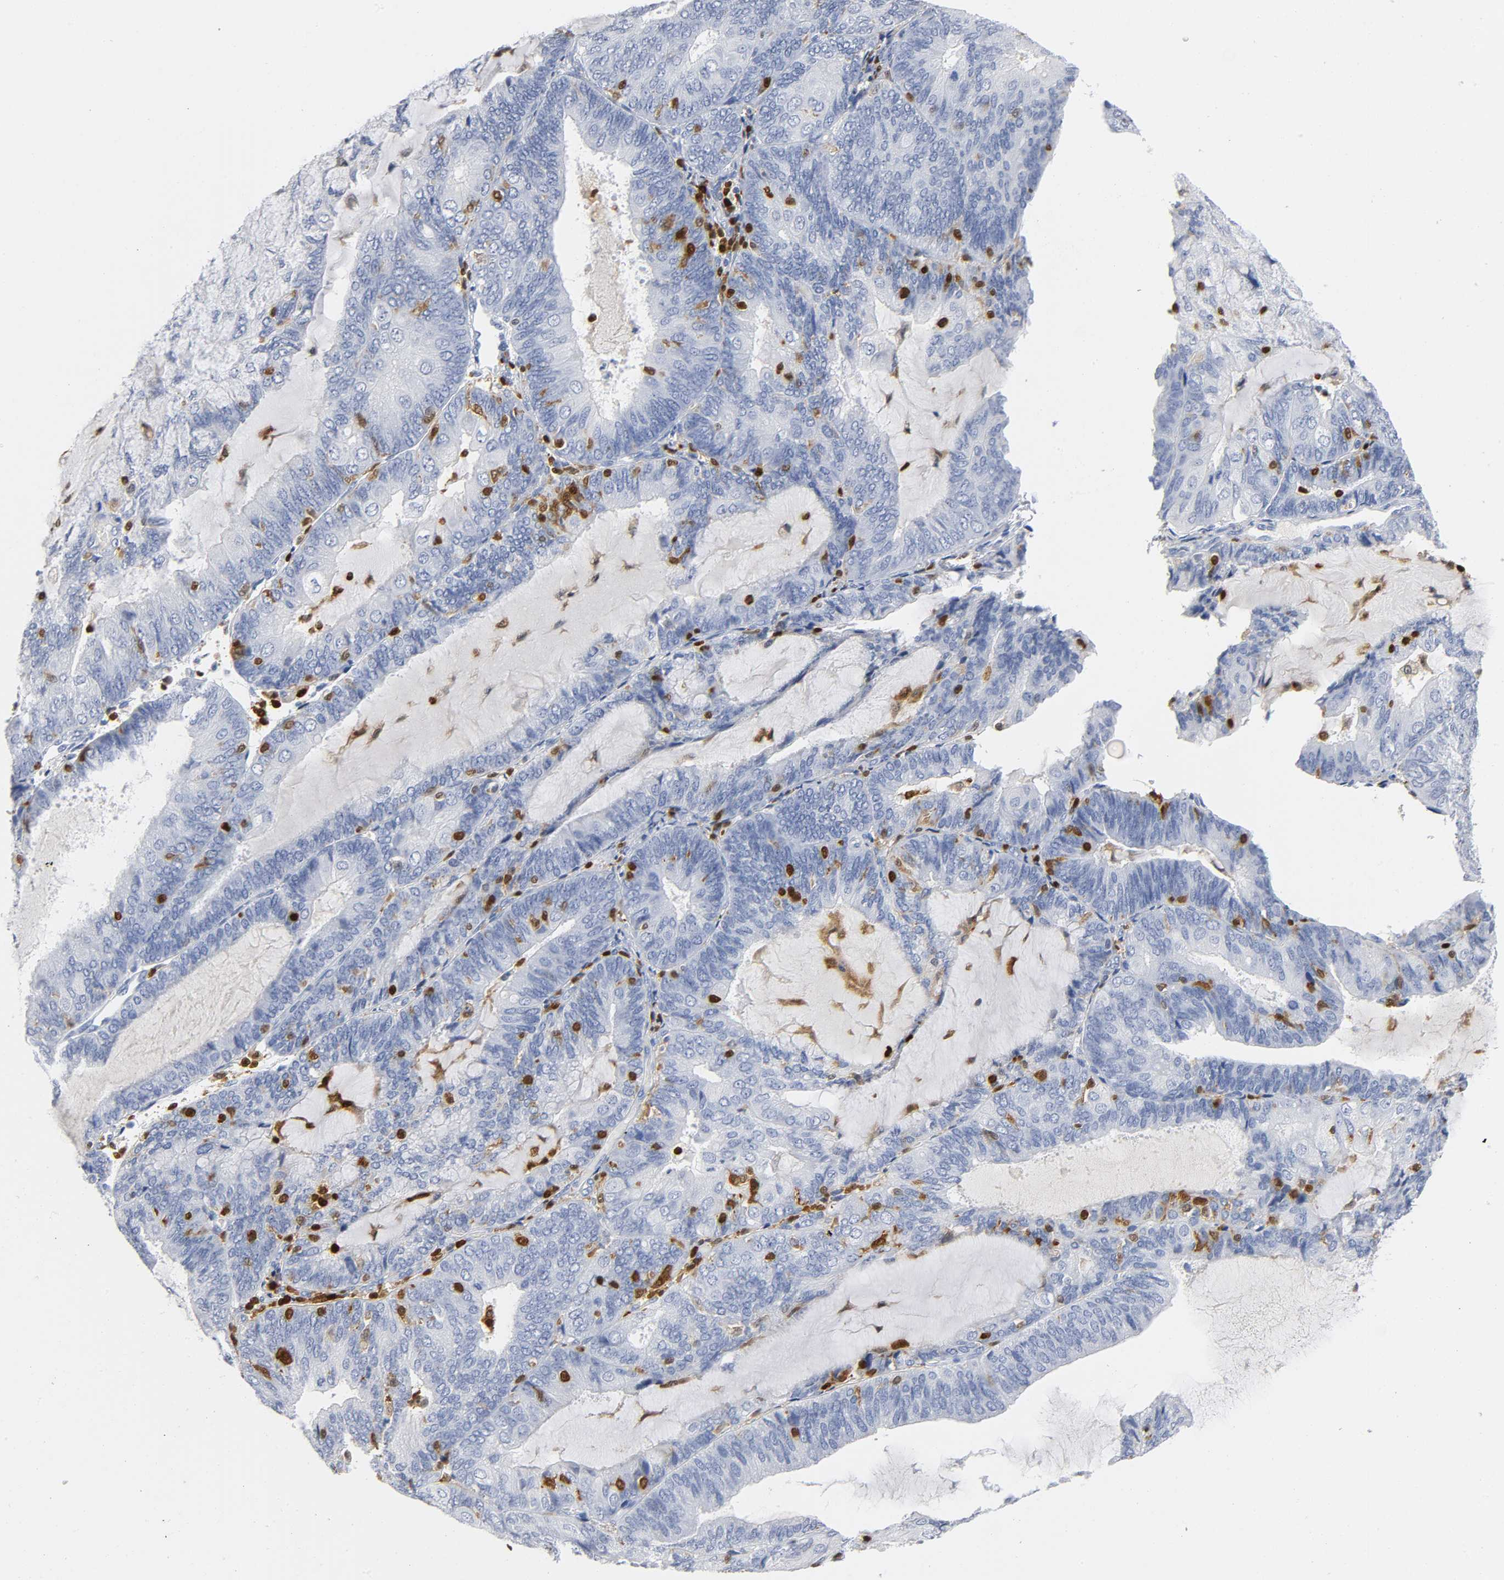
{"staining": {"intensity": "negative", "quantity": "none", "location": "none"}, "tissue": "endometrial cancer", "cell_type": "Tumor cells", "image_type": "cancer", "snomed": [{"axis": "morphology", "description": "Adenocarcinoma, NOS"}, {"axis": "topography", "description": "Endometrium"}], "caption": "Endometrial cancer stained for a protein using immunohistochemistry displays no positivity tumor cells.", "gene": "DOK2", "patient": {"sex": "female", "age": 81}}